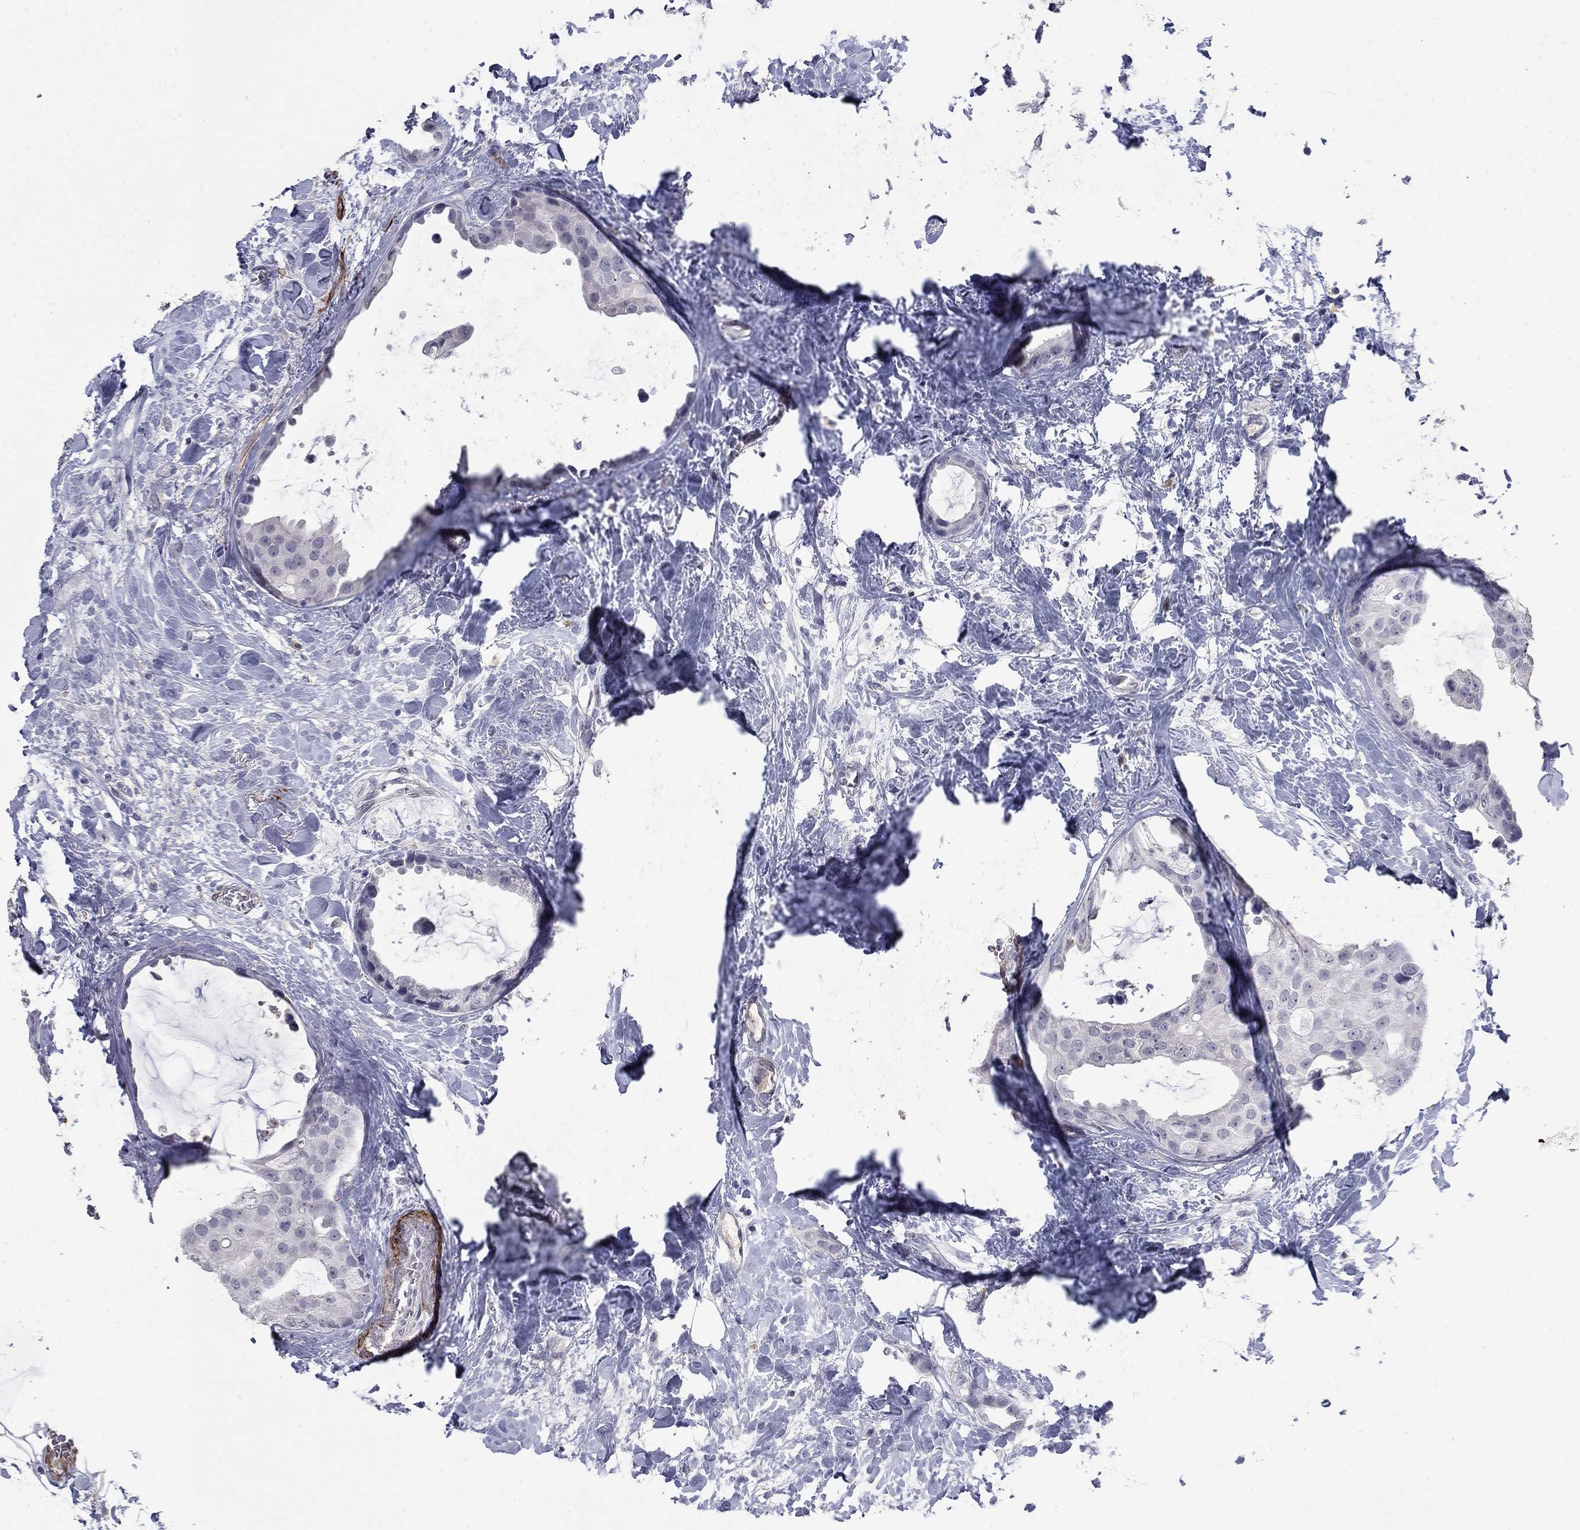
{"staining": {"intensity": "negative", "quantity": "none", "location": "none"}, "tissue": "breast cancer", "cell_type": "Tumor cells", "image_type": "cancer", "snomed": [{"axis": "morphology", "description": "Duct carcinoma"}, {"axis": "topography", "description": "Breast"}], "caption": "The immunohistochemistry (IHC) micrograph has no significant expression in tumor cells of breast infiltrating ductal carcinoma tissue. The staining is performed using DAB (3,3'-diaminobenzidine) brown chromogen with nuclei counter-stained in using hematoxylin.", "gene": "IP6K3", "patient": {"sex": "female", "age": 45}}